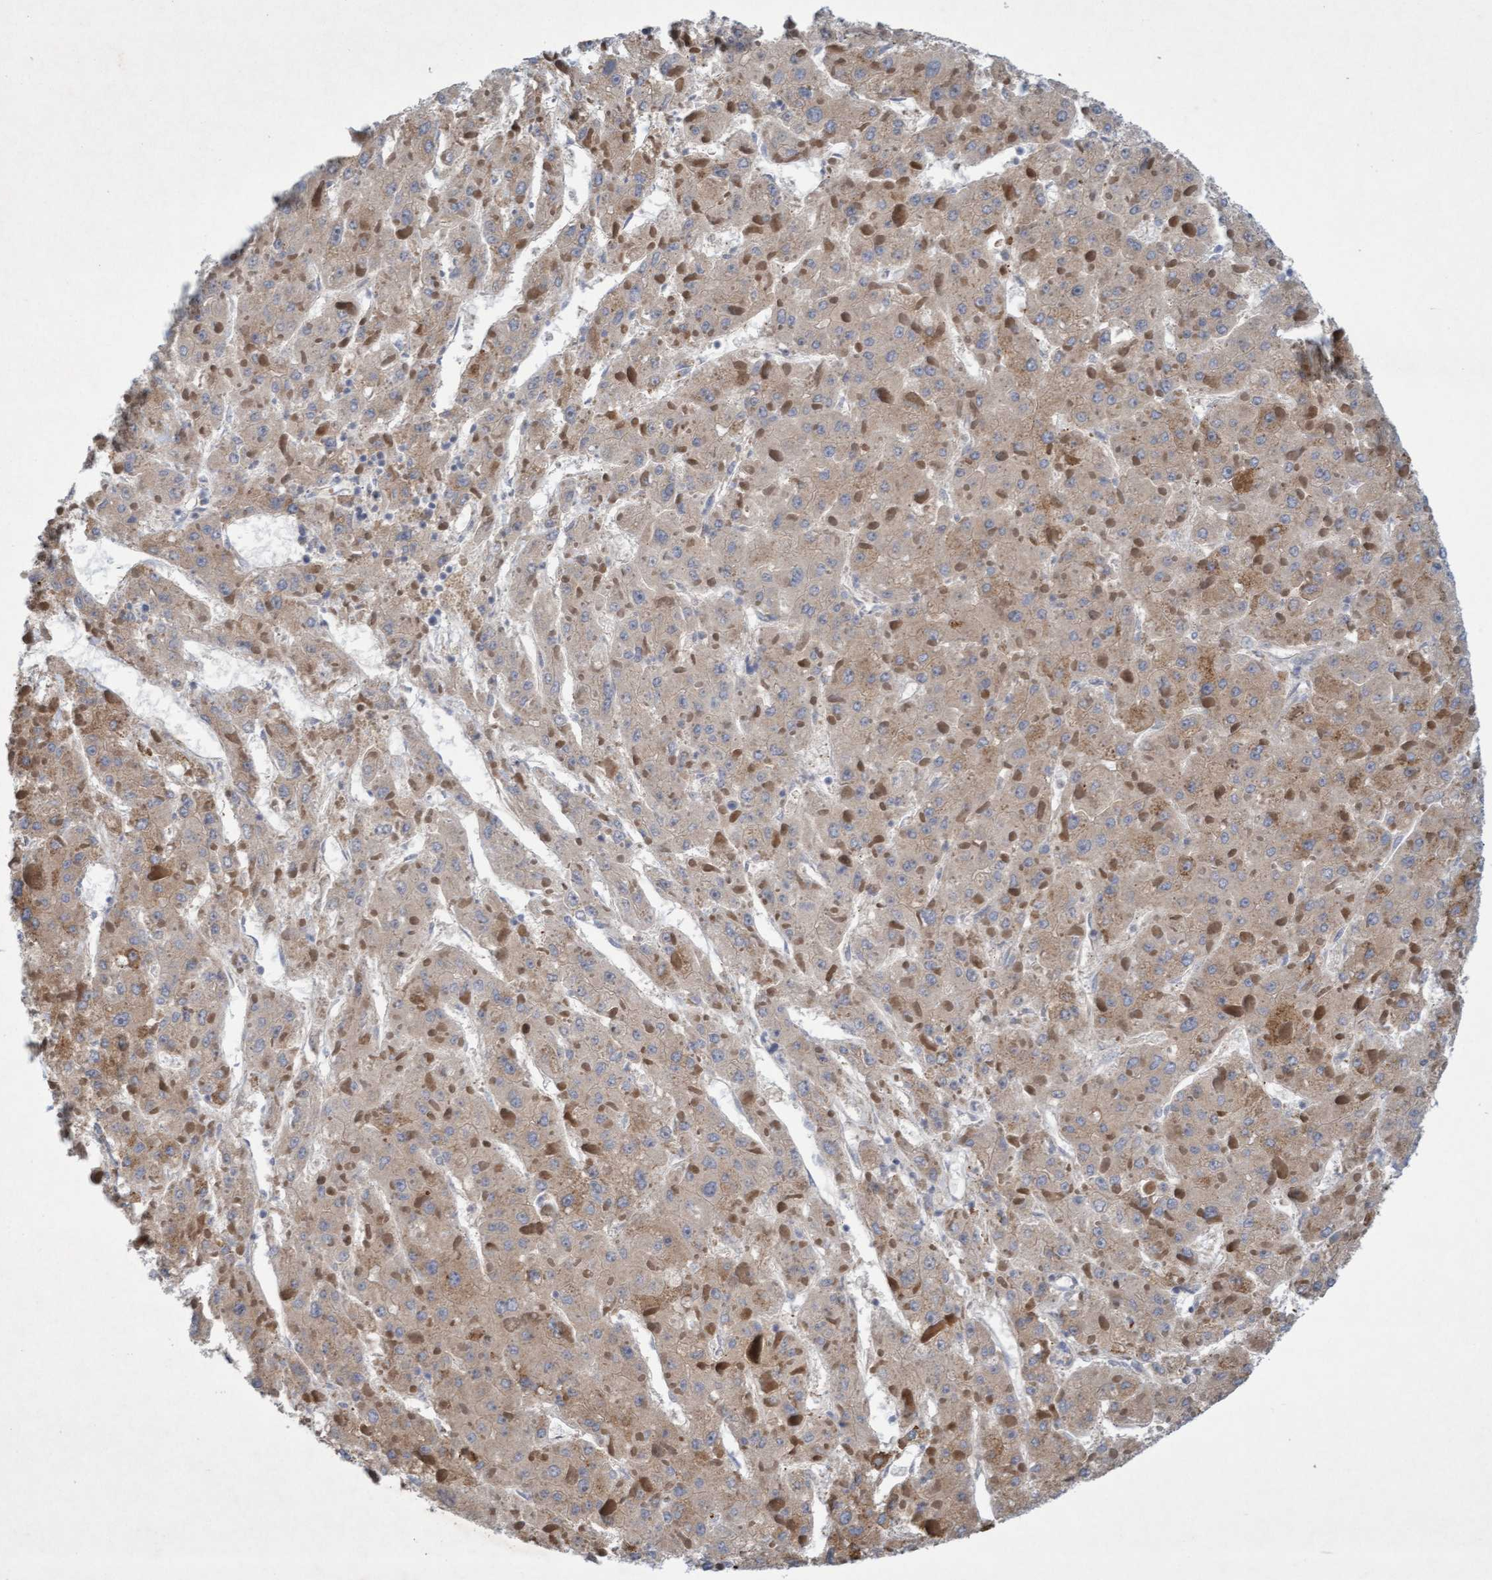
{"staining": {"intensity": "weak", "quantity": ">75%", "location": "cytoplasmic/membranous"}, "tissue": "liver cancer", "cell_type": "Tumor cells", "image_type": "cancer", "snomed": [{"axis": "morphology", "description": "Carcinoma, Hepatocellular, NOS"}, {"axis": "topography", "description": "Liver"}], "caption": "Liver hepatocellular carcinoma stained for a protein (brown) shows weak cytoplasmic/membranous positive staining in approximately >75% of tumor cells.", "gene": "DDHD2", "patient": {"sex": "female", "age": 73}}